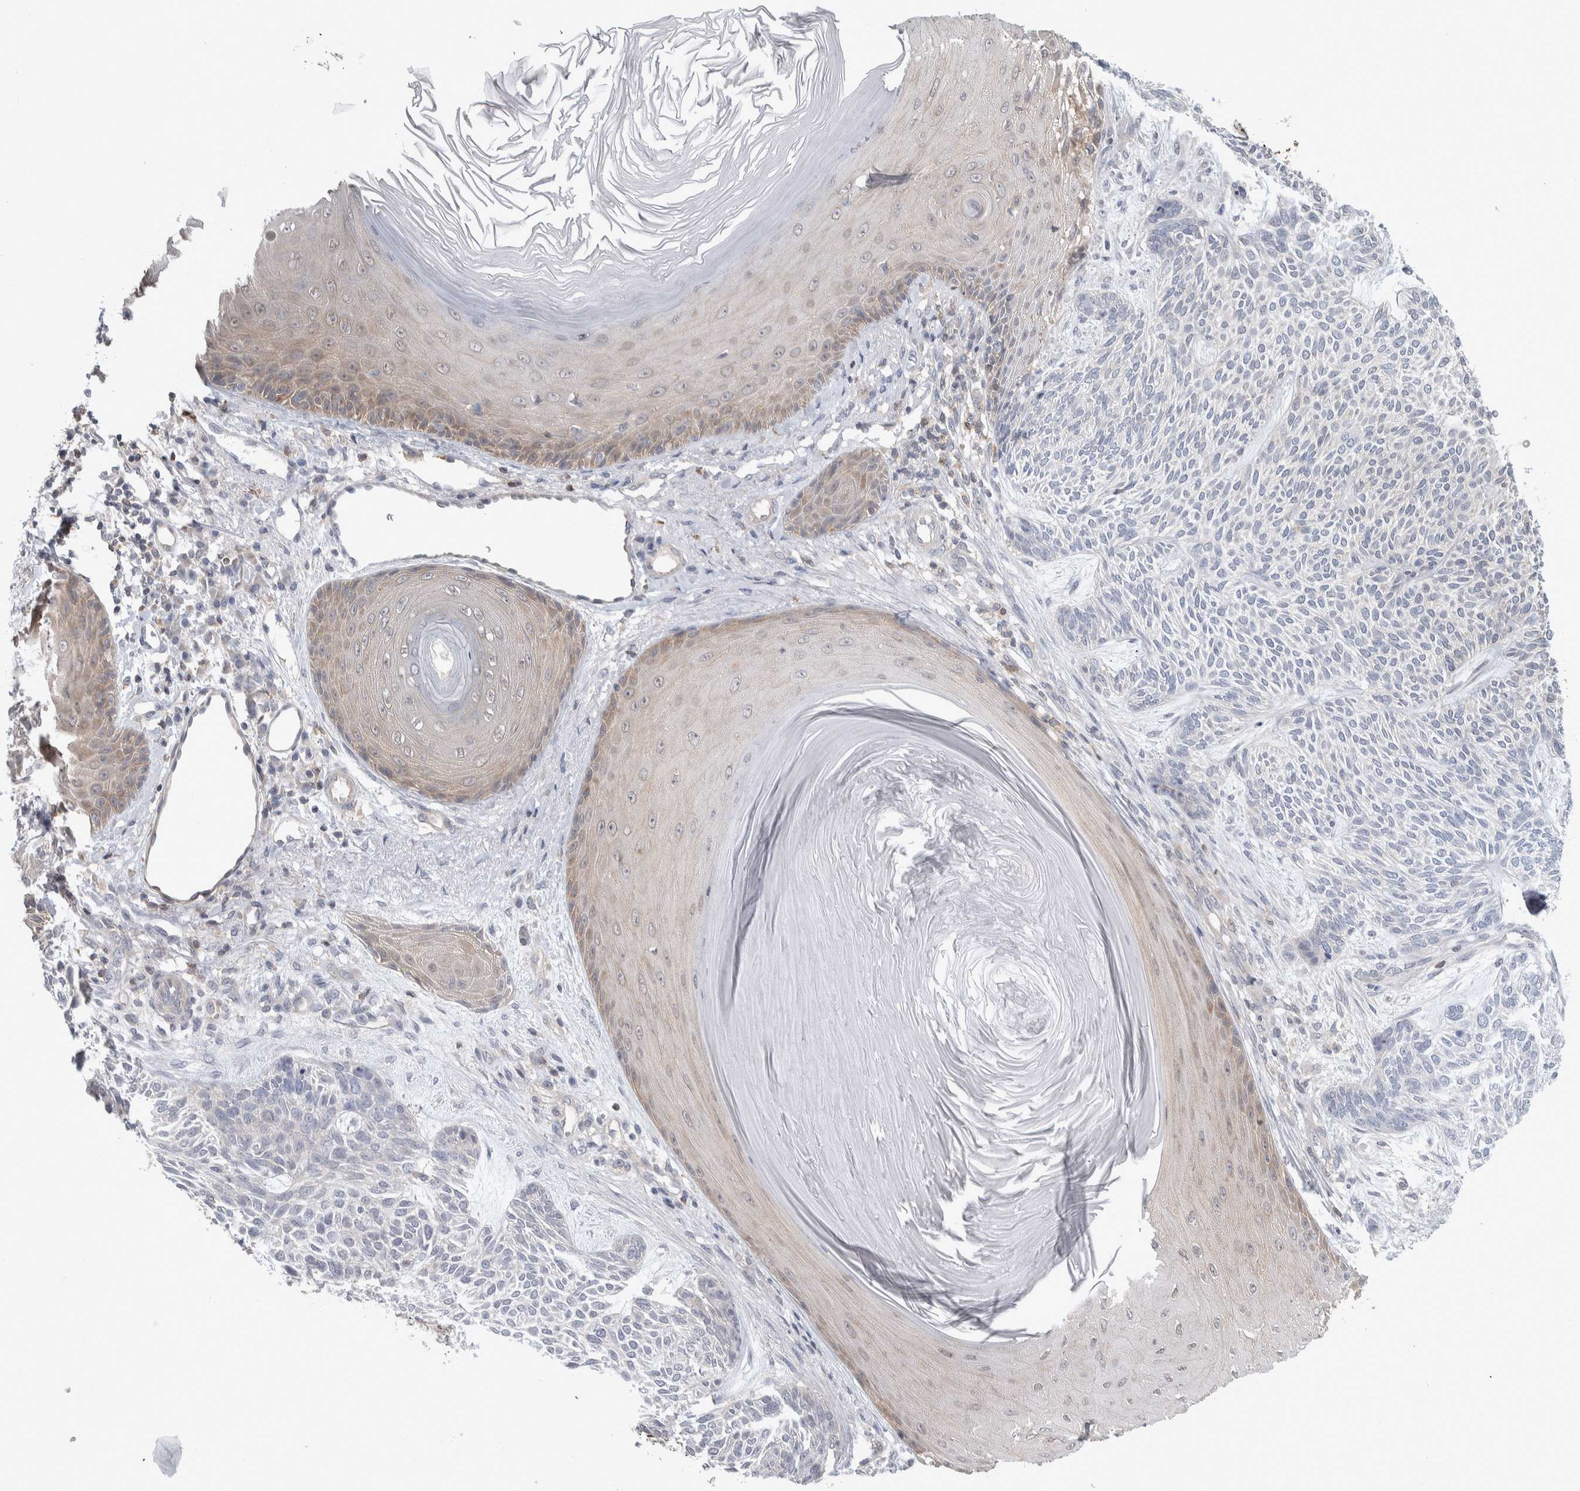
{"staining": {"intensity": "negative", "quantity": "none", "location": "none"}, "tissue": "skin cancer", "cell_type": "Tumor cells", "image_type": "cancer", "snomed": [{"axis": "morphology", "description": "Basal cell carcinoma"}, {"axis": "topography", "description": "Skin"}], "caption": "DAB (3,3'-diaminobenzidine) immunohistochemical staining of human skin basal cell carcinoma displays no significant expression in tumor cells. (DAB immunohistochemistry (IHC), high magnification).", "gene": "HTATIP2", "patient": {"sex": "male", "age": 55}}